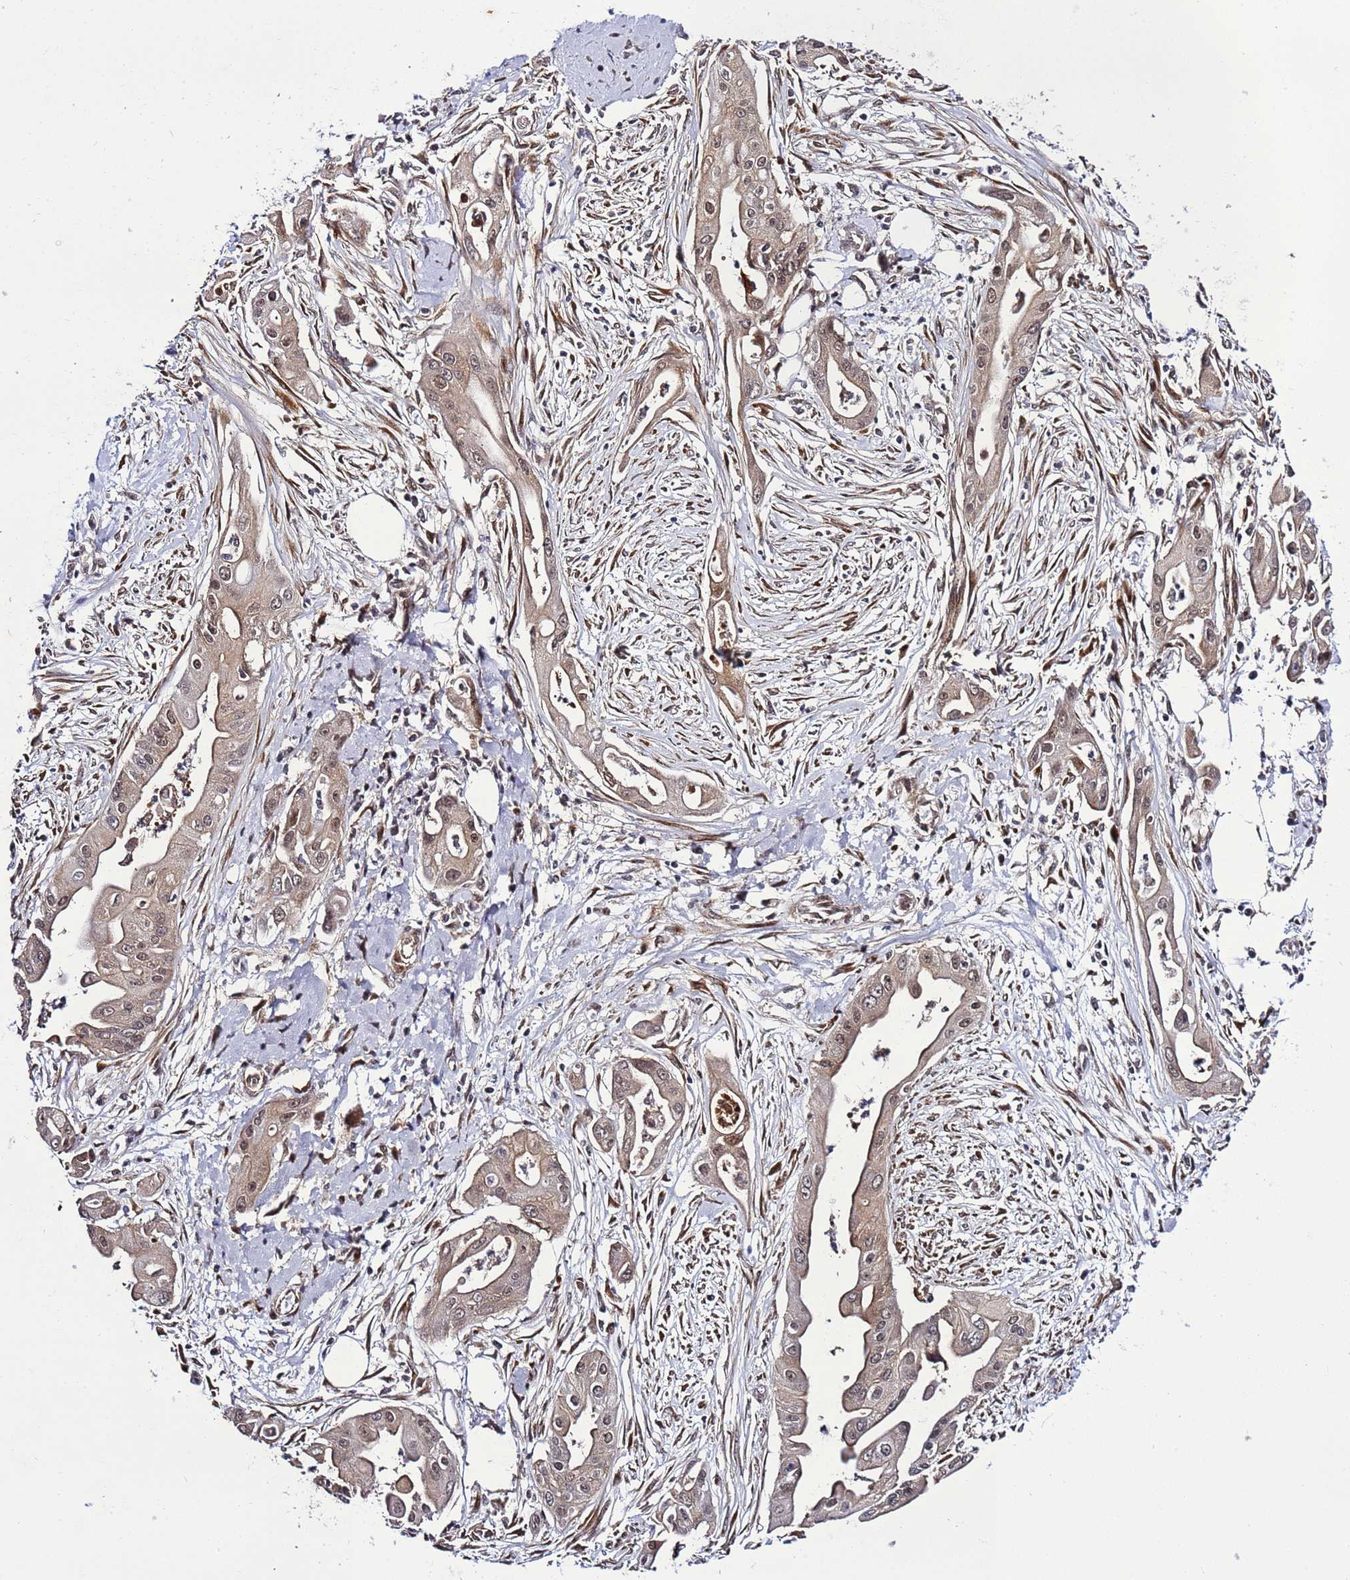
{"staining": {"intensity": "moderate", "quantity": ">75%", "location": "cytoplasmic/membranous,nuclear"}, "tissue": "ovarian cancer", "cell_type": "Tumor cells", "image_type": "cancer", "snomed": [{"axis": "morphology", "description": "Cystadenocarcinoma, mucinous, NOS"}, {"axis": "topography", "description": "Ovary"}], "caption": "Moderate cytoplasmic/membranous and nuclear protein positivity is appreciated in approximately >75% of tumor cells in mucinous cystadenocarcinoma (ovarian).", "gene": "POLR2D", "patient": {"sex": "female", "age": 70}}